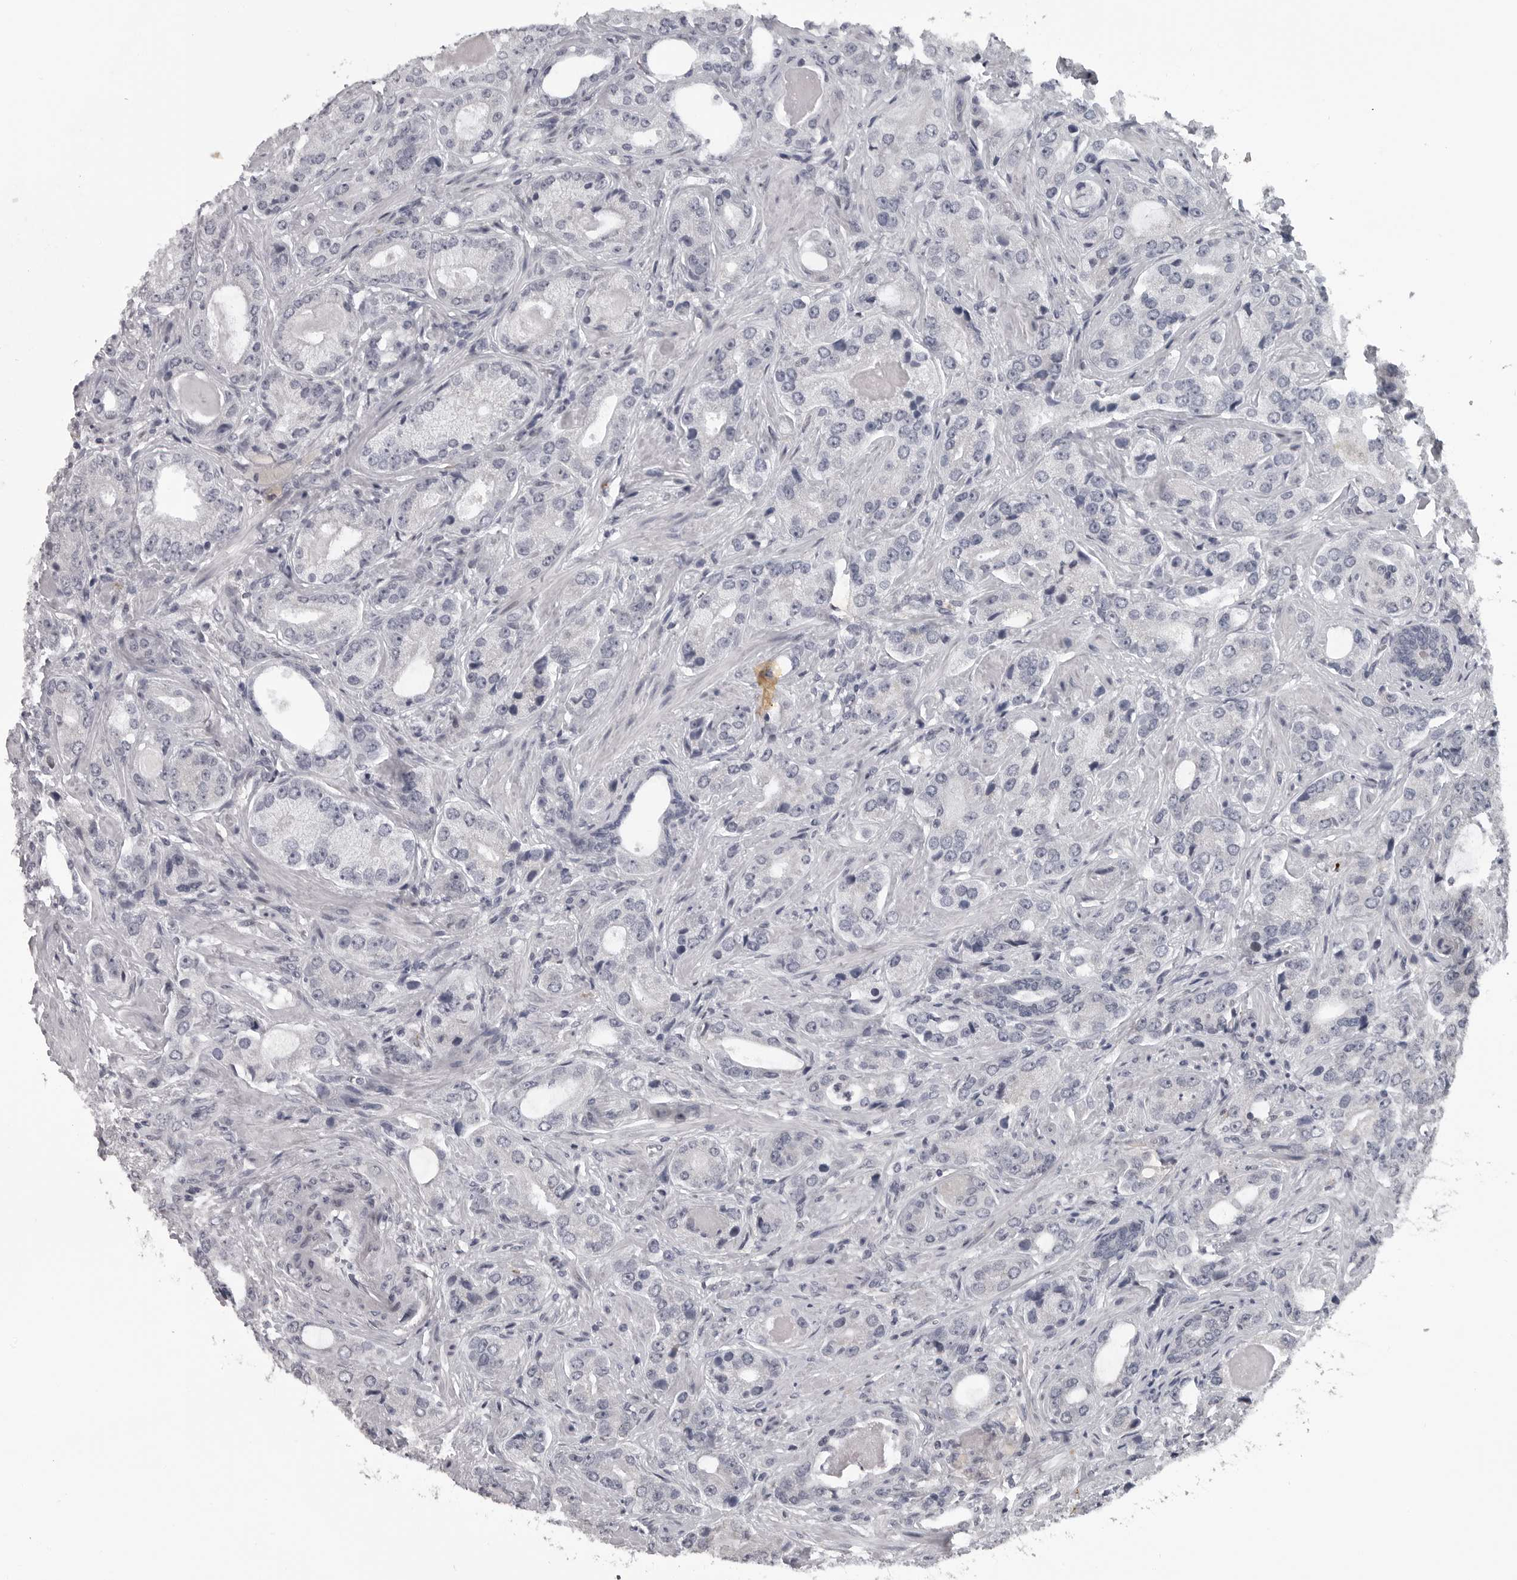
{"staining": {"intensity": "negative", "quantity": "none", "location": "none"}, "tissue": "prostate cancer", "cell_type": "Tumor cells", "image_type": "cancer", "snomed": [{"axis": "morphology", "description": "Normal tissue, NOS"}, {"axis": "morphology", "description": "Adenocarcinoma, High grade"}, {"axis": "topography", "description": "Prostate"}, {"axis": "topography", "description": "Peripheral nerve tissue"}], "caption": "Prostate cancer (adenocarcinoma (high-grade)) was stained to show a protein in brown. There is no significant positivity in tumor cells.", "gene": "LYSMD1", "patient": {"sex": "male", "age": 59}}